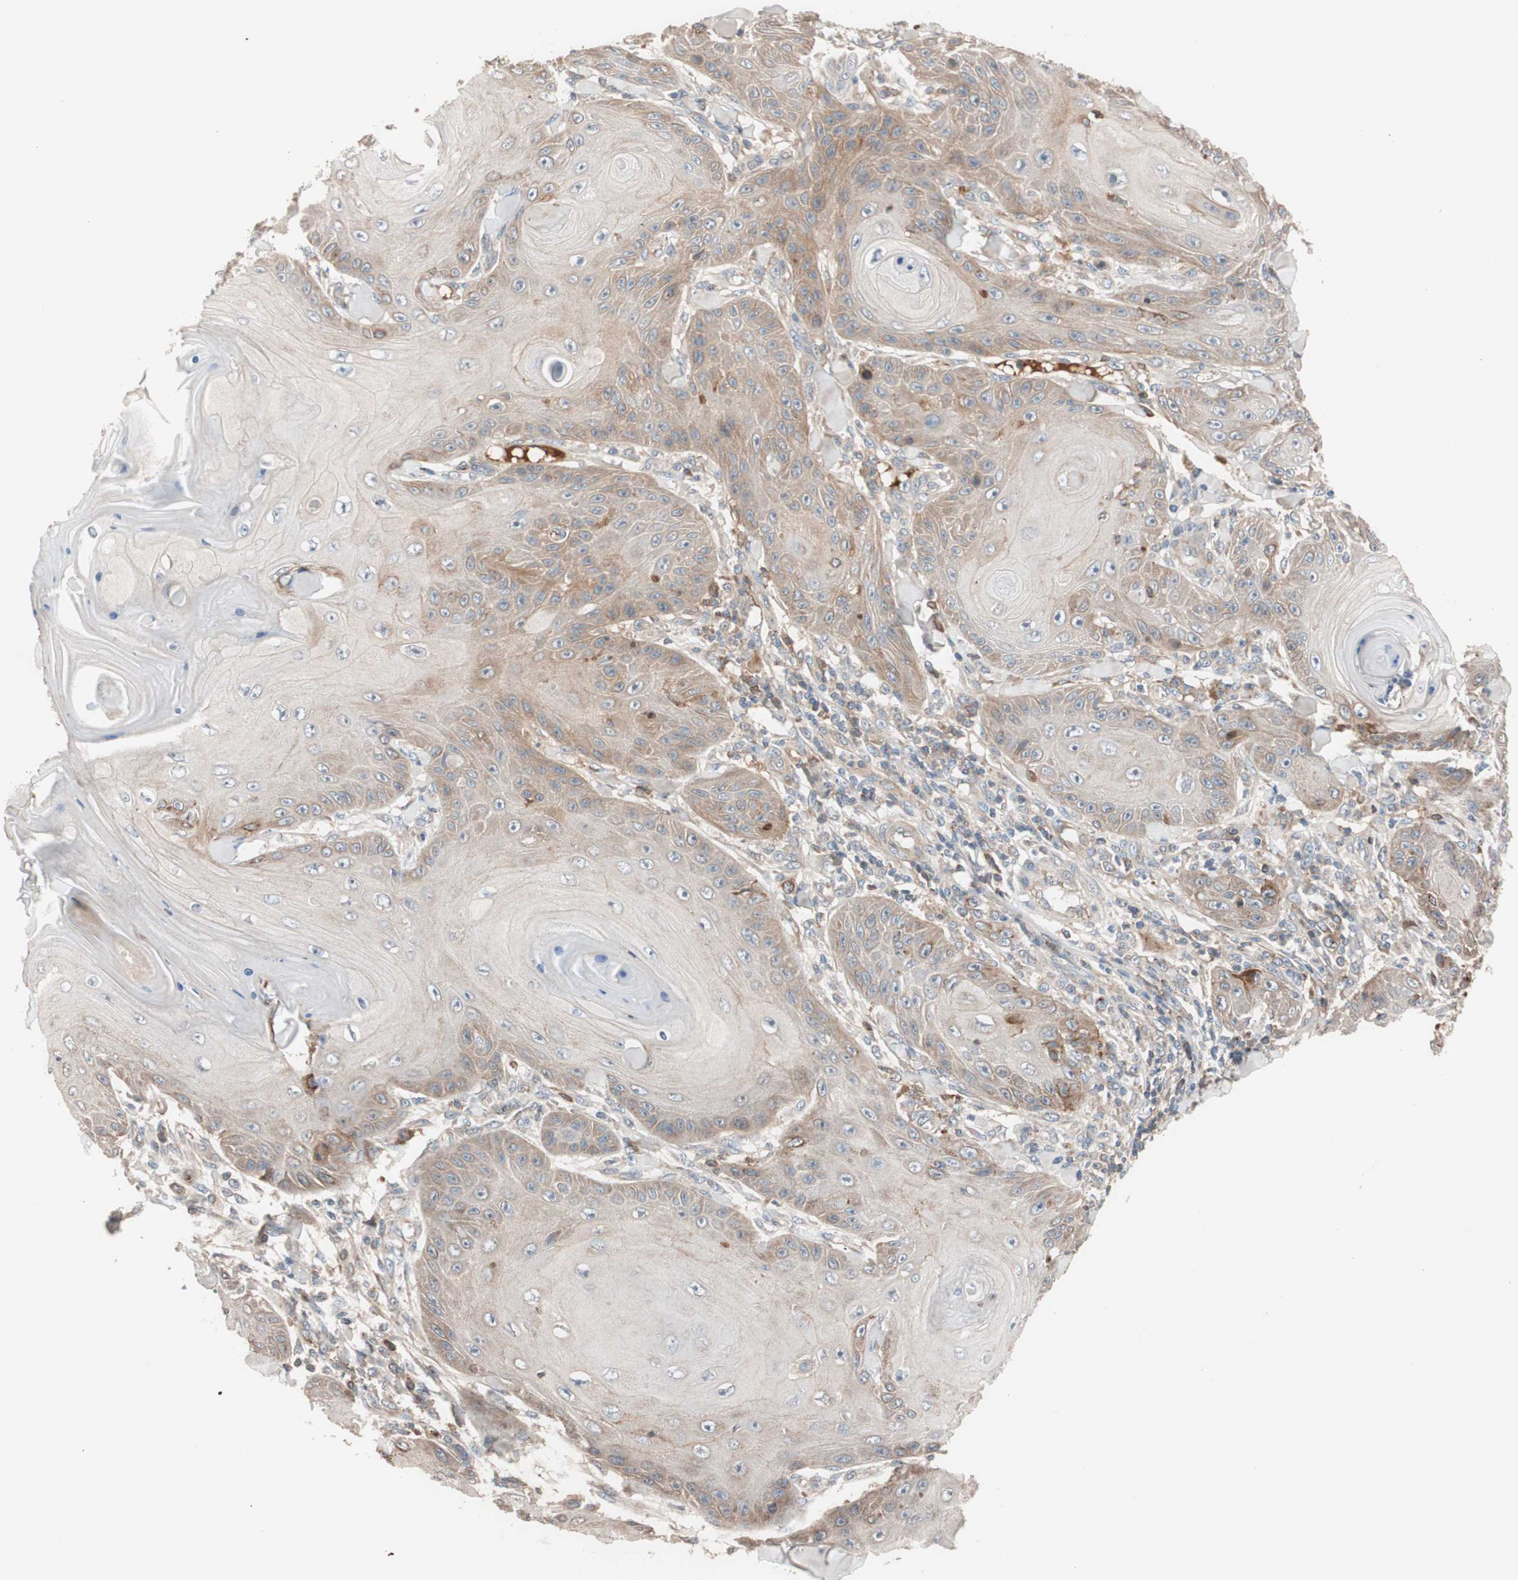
{"staining": {"intensity": "moderate", "quantity": ">75%", "location": "cytoplasmic/membranous"}, "tissue": "skin cancer", "cell_type": "Tumor cells", "image_type": "cancer", "snomed": [{"axis": "morphology", "description": "Squamous cell carcinoma, NOS"}, {"axis": "topography", "description": "Skin"}], "caption": "The immunohistochemical stain shows moderate cytoplasmic/membranous staining in tumor cells of skin squamous cell carcinoma tissue. Immunohistochemistry (ihc) stains the protein of interest in brown and the nuclei are stained blue.", "gene": "SDC4", "patient": {"sex": "female", "age": 78}}